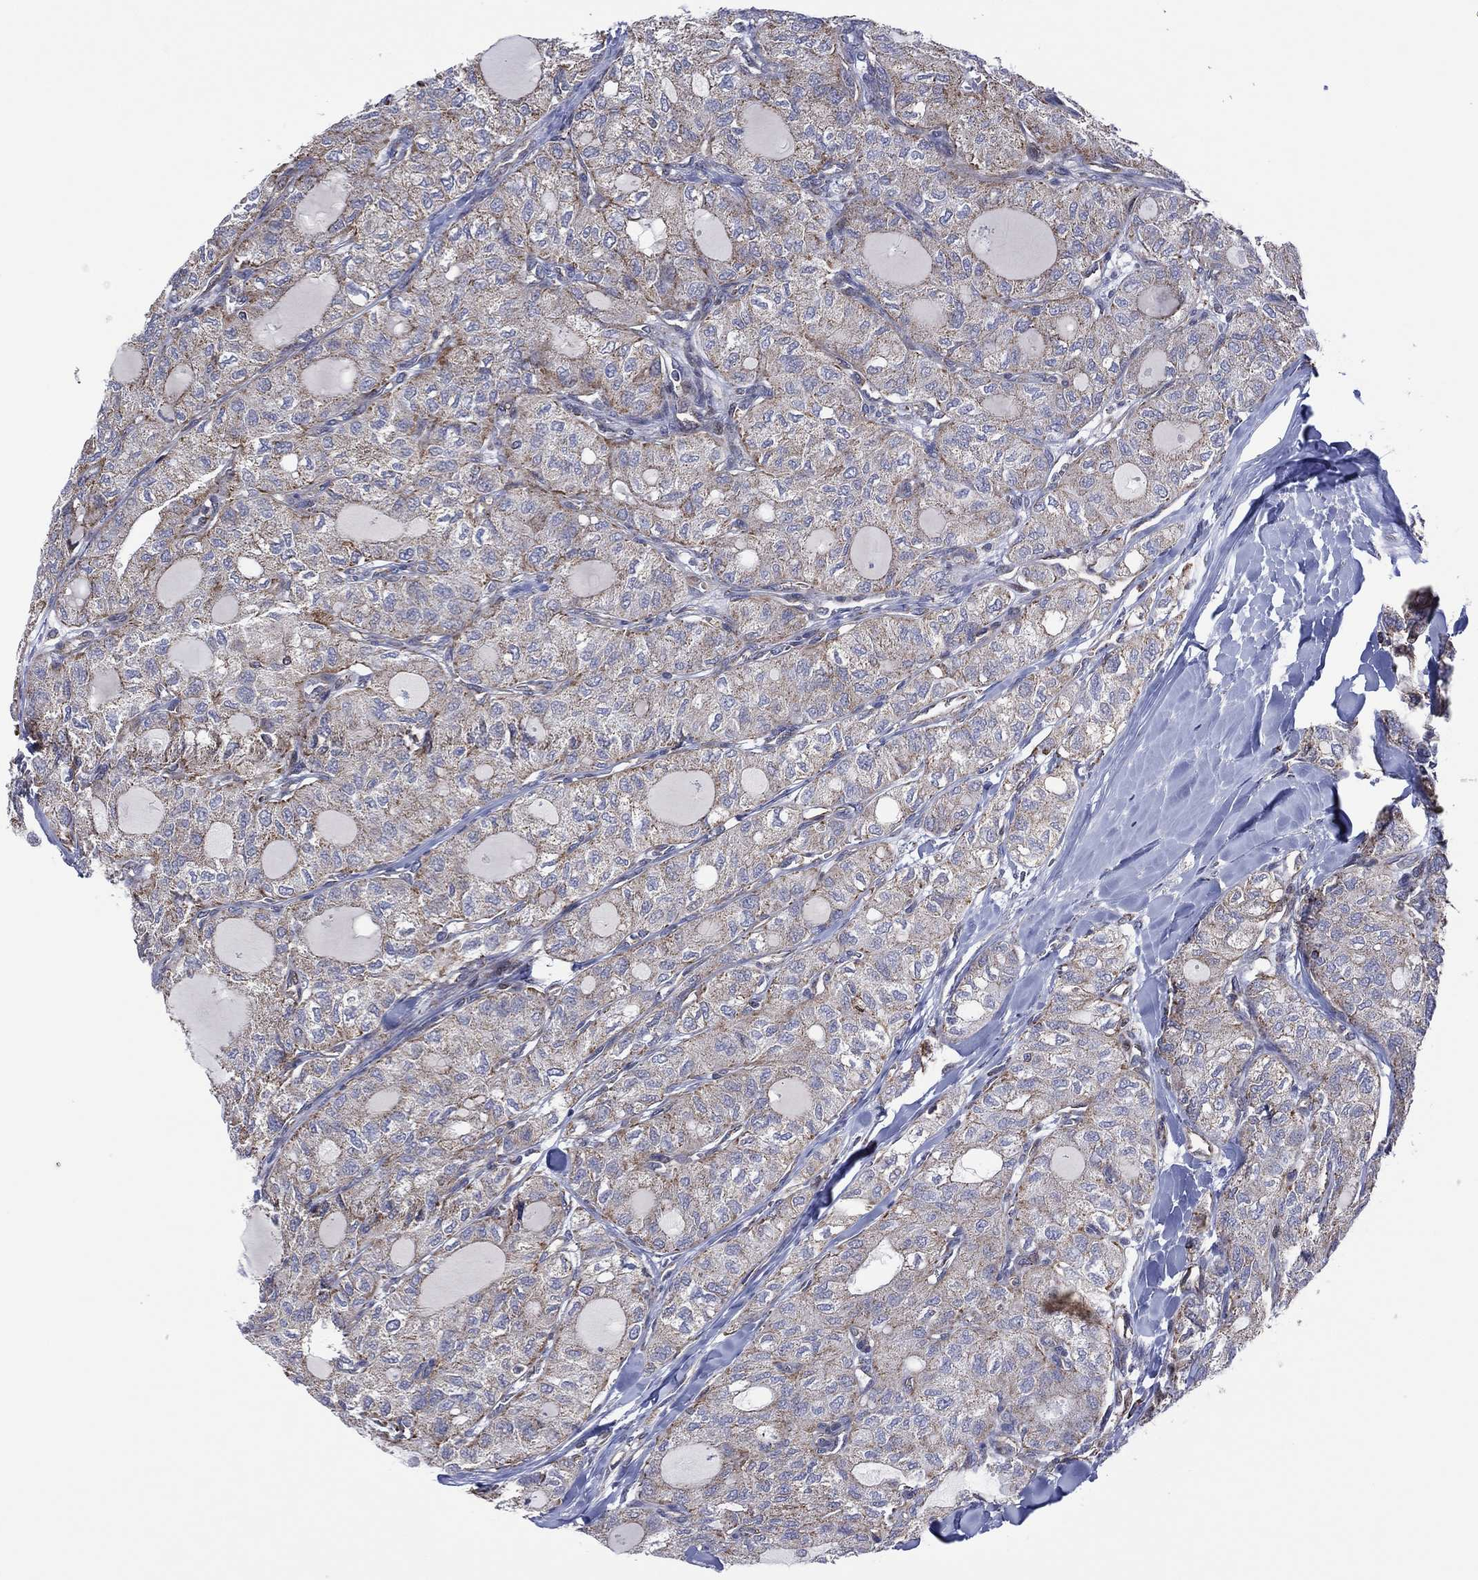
{"staining": {"intensity": "negative", "quantity": "none", "location": "none"}, "tissue": "thyroid cancer", "cell_type": "Tumor cells", "image_type": "cancer", "snomed": [{"axis": "morphology", "description": "Follicular adenoma carcinoma, NOS"}, {"axis": "topography", "description": "Thyroid gland"}], "caption": "Tumor cells are negative for protein expression in human thyroid cancer (follicular adenoma carcinoma).", "gene": "PIDD1", "patient": {"sex": "male", "age": 75}}